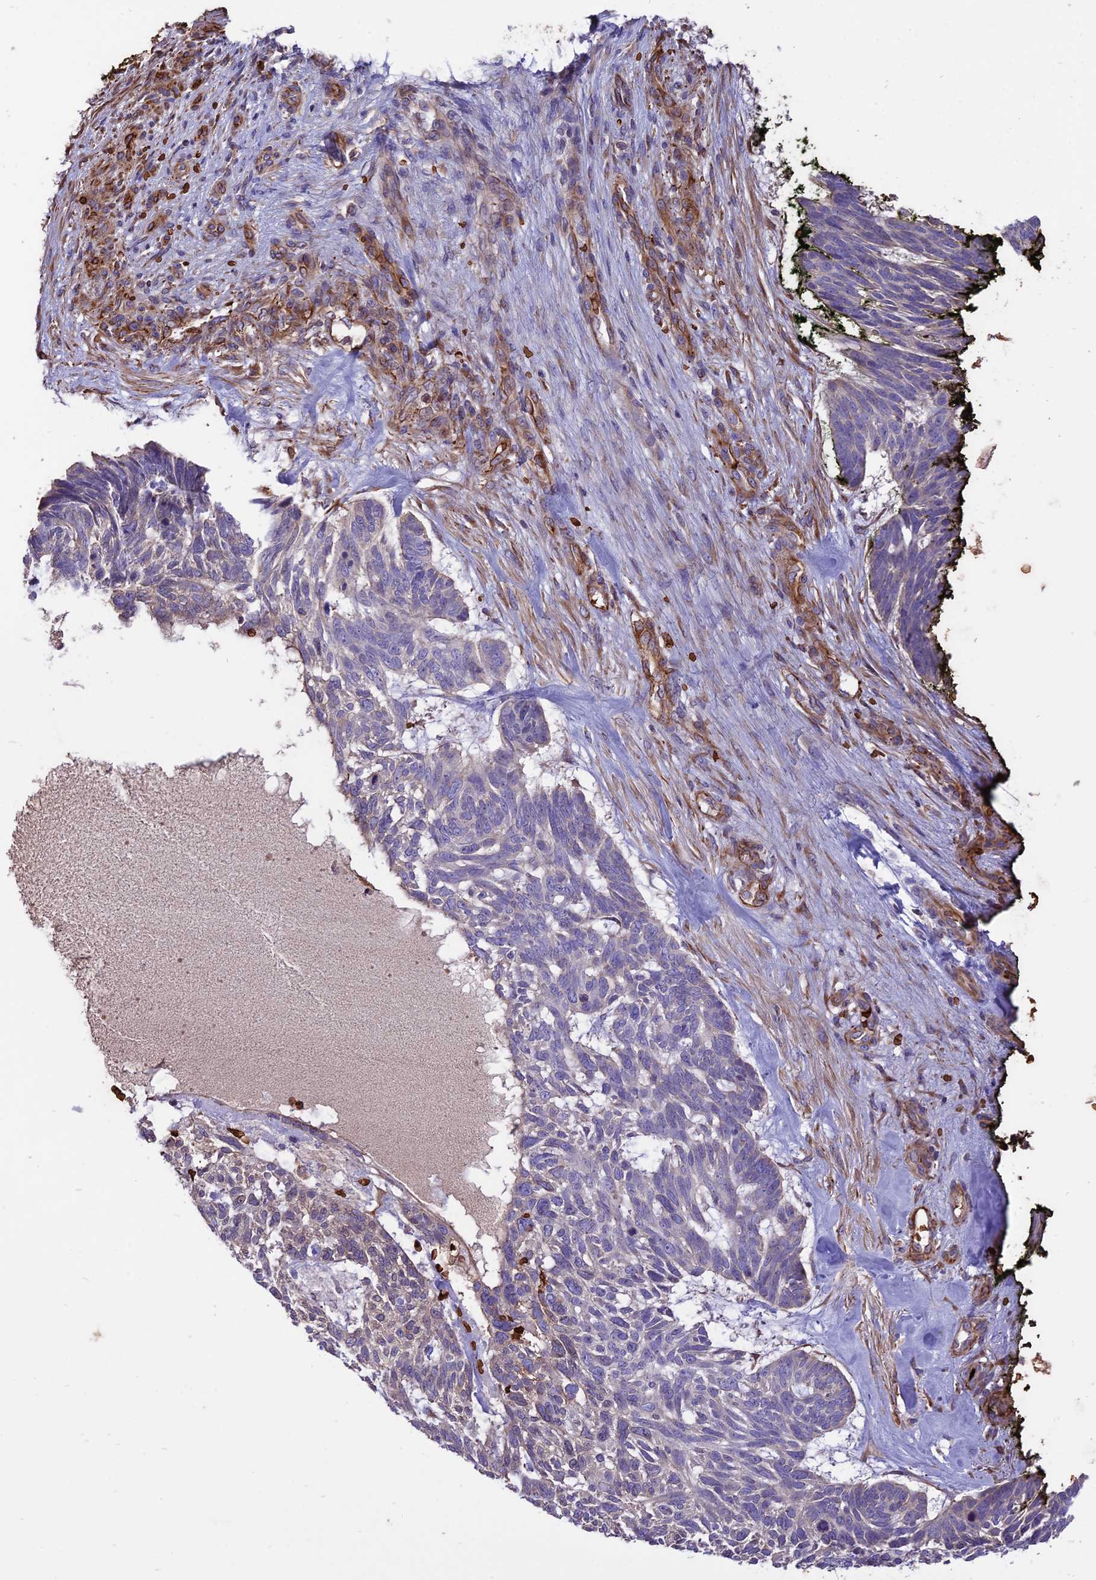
{"staining": {"intensity": "negative", "quantity": "none", "location": "none"}, "tissue": "skin cancer", "cell_type": "Tumor cells", "image_type": "cancer", "snomed": [{"axis": "morphology", "description": "Basal cell carcinoma"}, {"axis": "topography", "description": "Skin"}], "caption": "Skin cancer was stained to show a protein in brown. There is no significant expression in tumor cells.", "gene": "TTC4", "patient": {"sex": "male", "age": 88}}